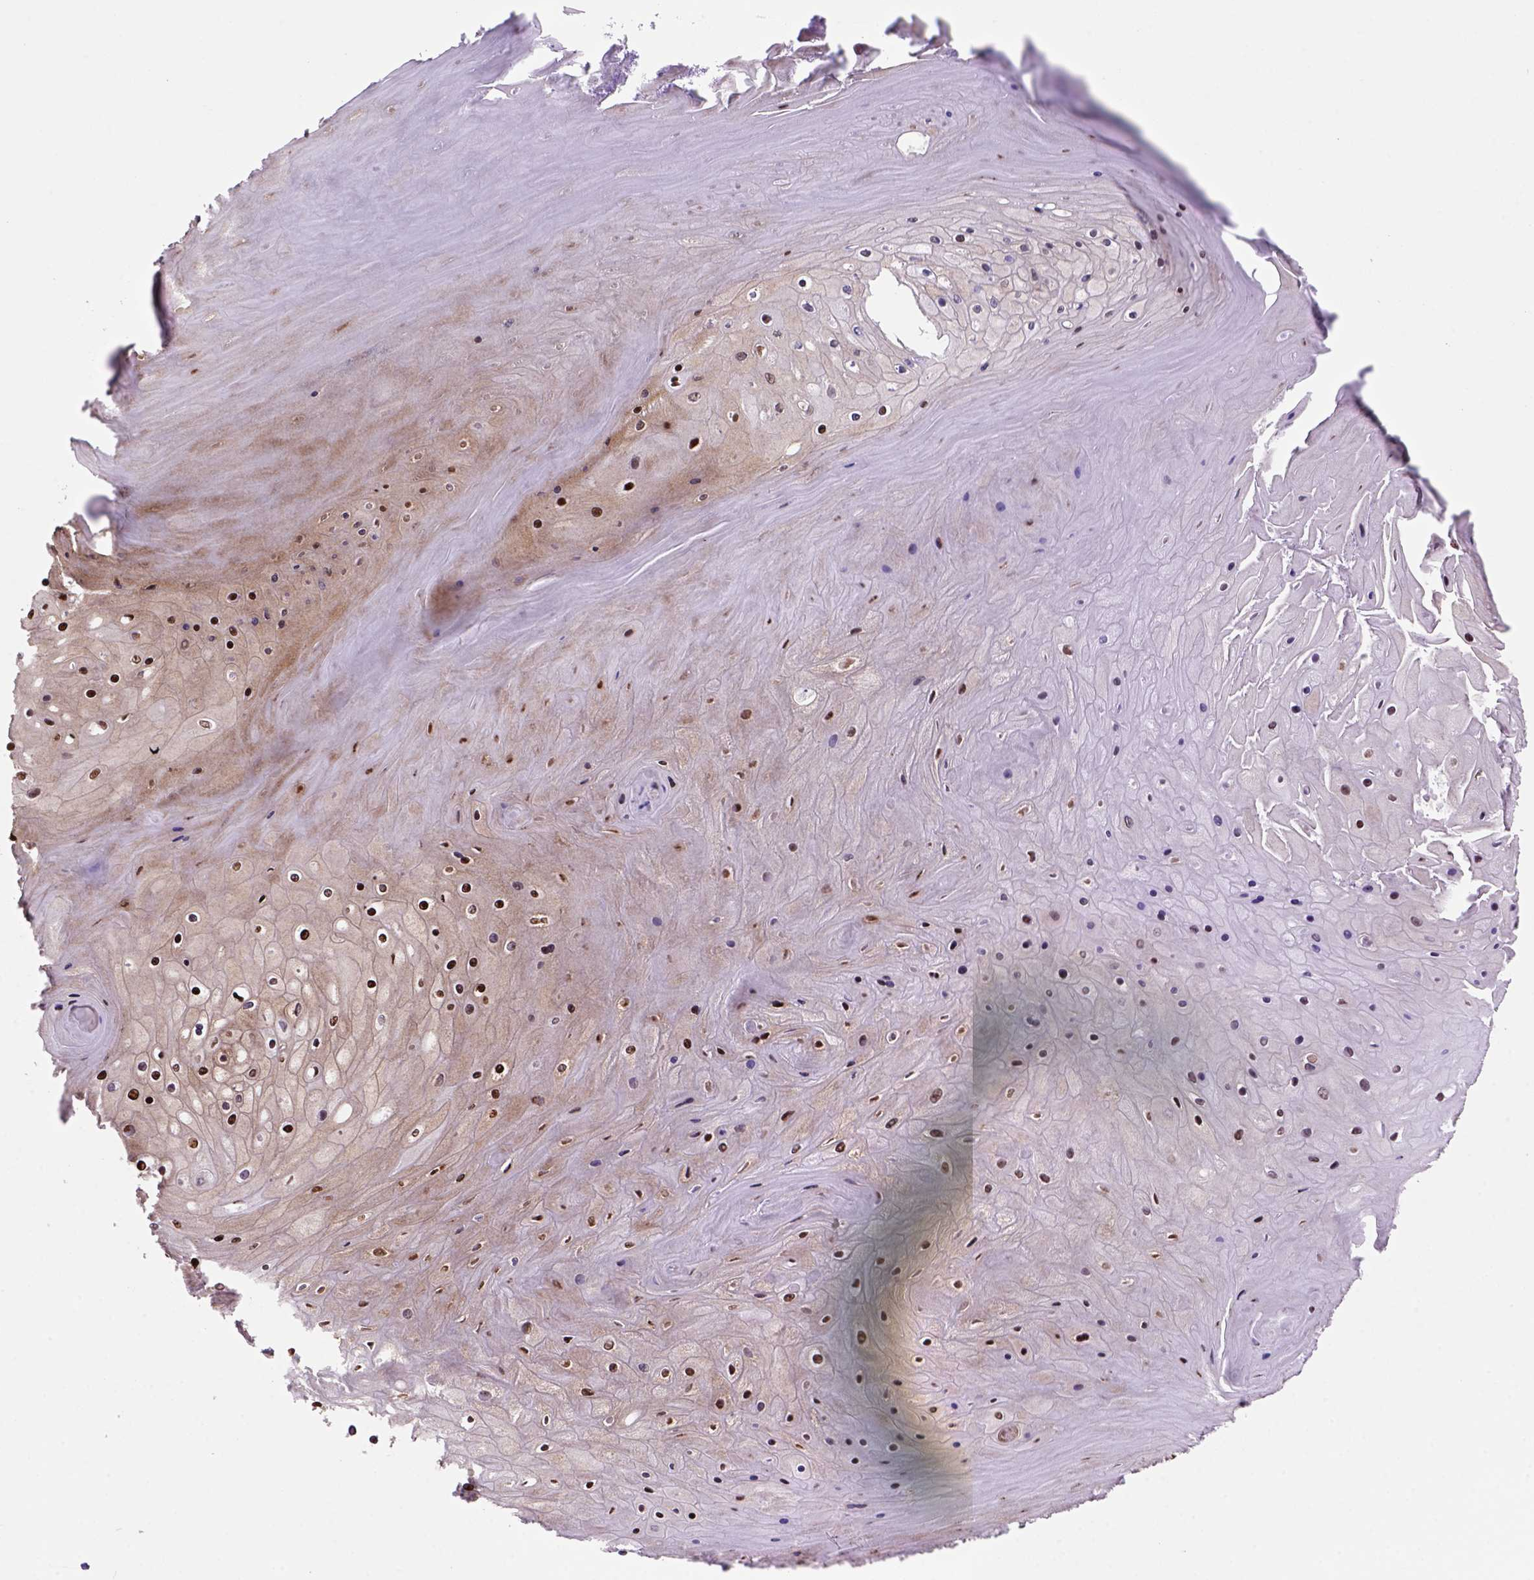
{"staining": {"intensity": "strong", "quantity": ">75%", "location": "nuclear"}, "tissue": "skin cancer", "cell_type": "Tumor cells", "image_type": "cancer", "snomed": [{"axis": "morphology", "description": "Squamous cell carcinoma, NOS"}, {"axis": "topography", "description": "Skin"}], "caption": "This image displays squamous cell carcinoma (skin) stained with immunohistochemistry (IHC) to label a protein in brown. The nuclear of tumor cells show strong positivity for the protein. Nuclei are counter-stained blue.", "gene": "PSMC2", "patient": {"sex": "male", "age": 62}}